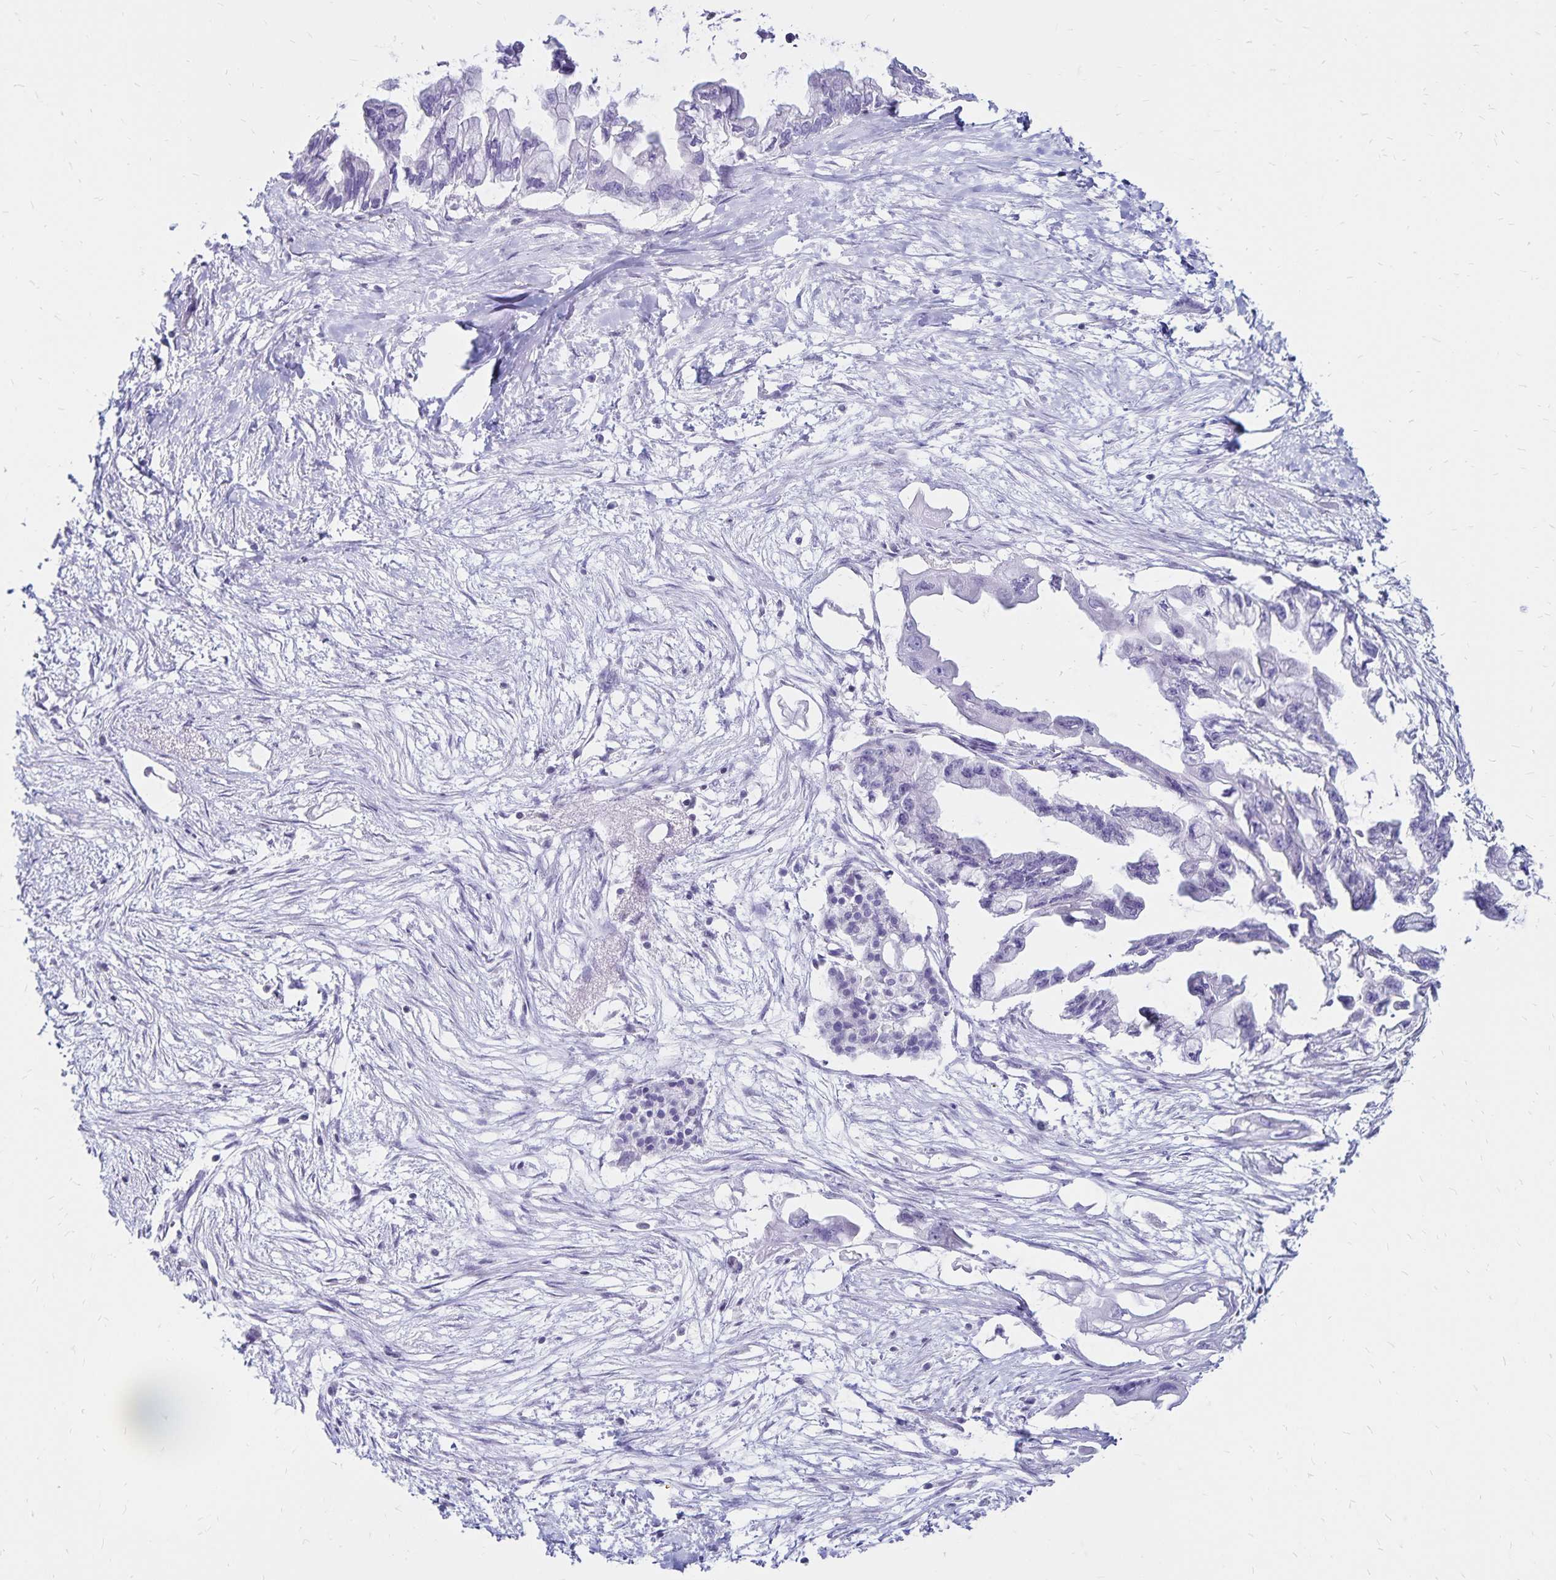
{"staining": {"intensity": "negative", "quantity": "none", "location": "none"}, "tissue": "pancreatic cancer", "cell_type": "Tumor cells", "image_type": "cancer", "snomed": [{"axis": "morphology", "description": "Adenocarcinoma, NOS"}, {"axis": "topography", "description": "Pancreas"}], "caption": "IHC of pancreatic cancer shows no positivity in tumor cells. The staining was performed using DAB to visualize the protein expression in brown, while the nuclei were stained in blue with hematoxylin (Magnification: 20x).", "gene": "IKZF1", "patient": {"sex": "male", "age": 61}}